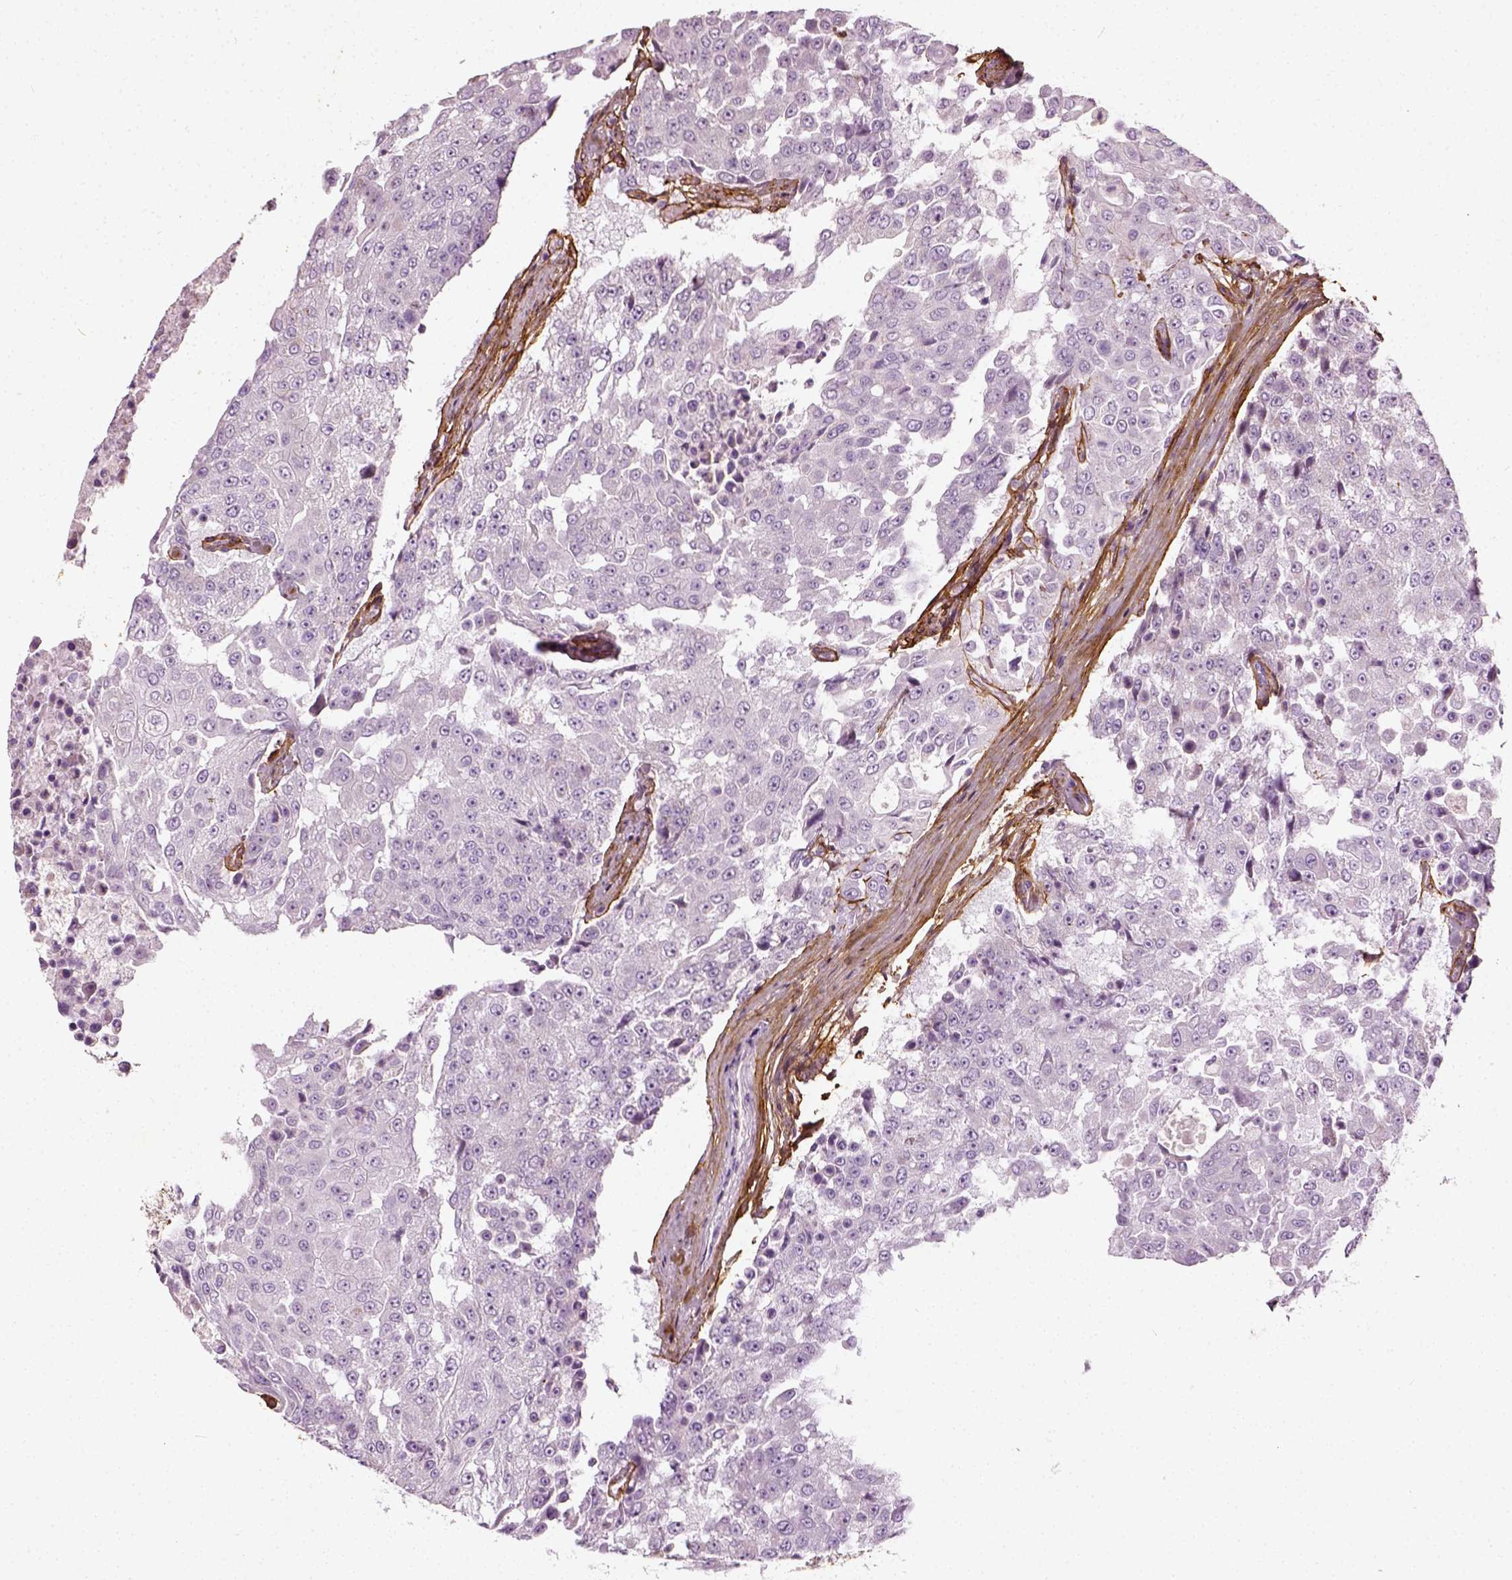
{"staining": {"intensity": "negative", "quantity": "none", "location": "none"}, "tissue": "urothelial cancer", "cell_type": "Tumor cells", "image_type": "cancer", "snomed": [{"axis": "morphology", "description": "Urothelial carcinoma, High grade"}, {"axis": "topography", "description": "Urinary bladder"}], "caption": "An immunohistochemistry micrograph of high-grade urothelial carcinoma is shown. There is no staining in tumor cells of high-grade urothelial carcinoma.", "gene": "COL6A2", "patient": {"sex": "female", "age": 63}}